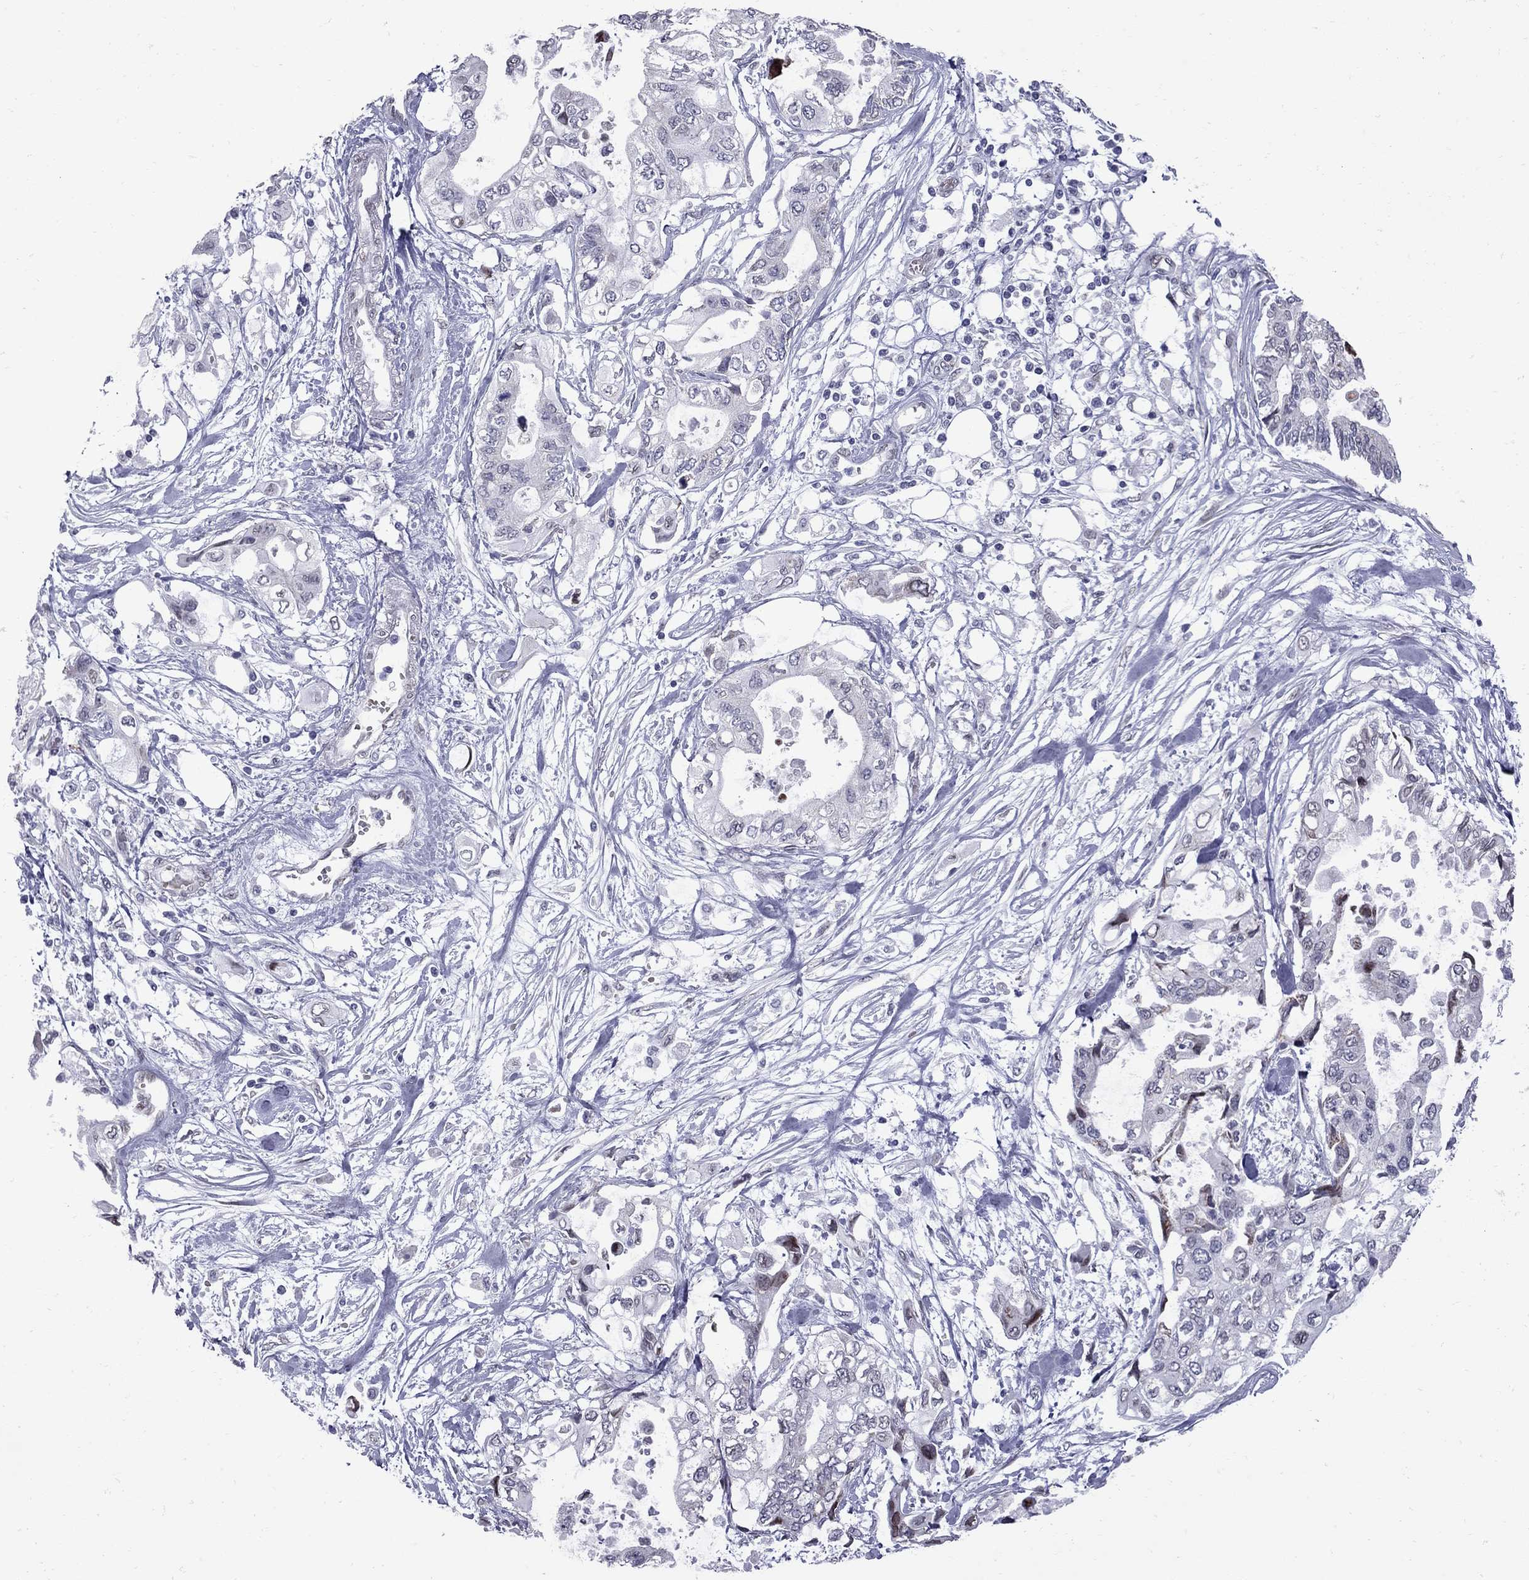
{"staining": {"intensity": "weak", "quantity": "<25%", "location": "nuclear"}, "tissue": "pancreatic cancer", "cell_type": "Tumor cells", "image_type": "cancer", "snomed": [{"axis": "morphology", "description": "Adenocarcinoma, NOS"}, {"axis": "topography", "description": "Pancreas"}], "caption": "This is an IHC photomicrograph of pancreatic cancer. There is no staining in tumor cells.", "gene": "CLTCL1", "patient": {"sex": "female", "age": 63}}